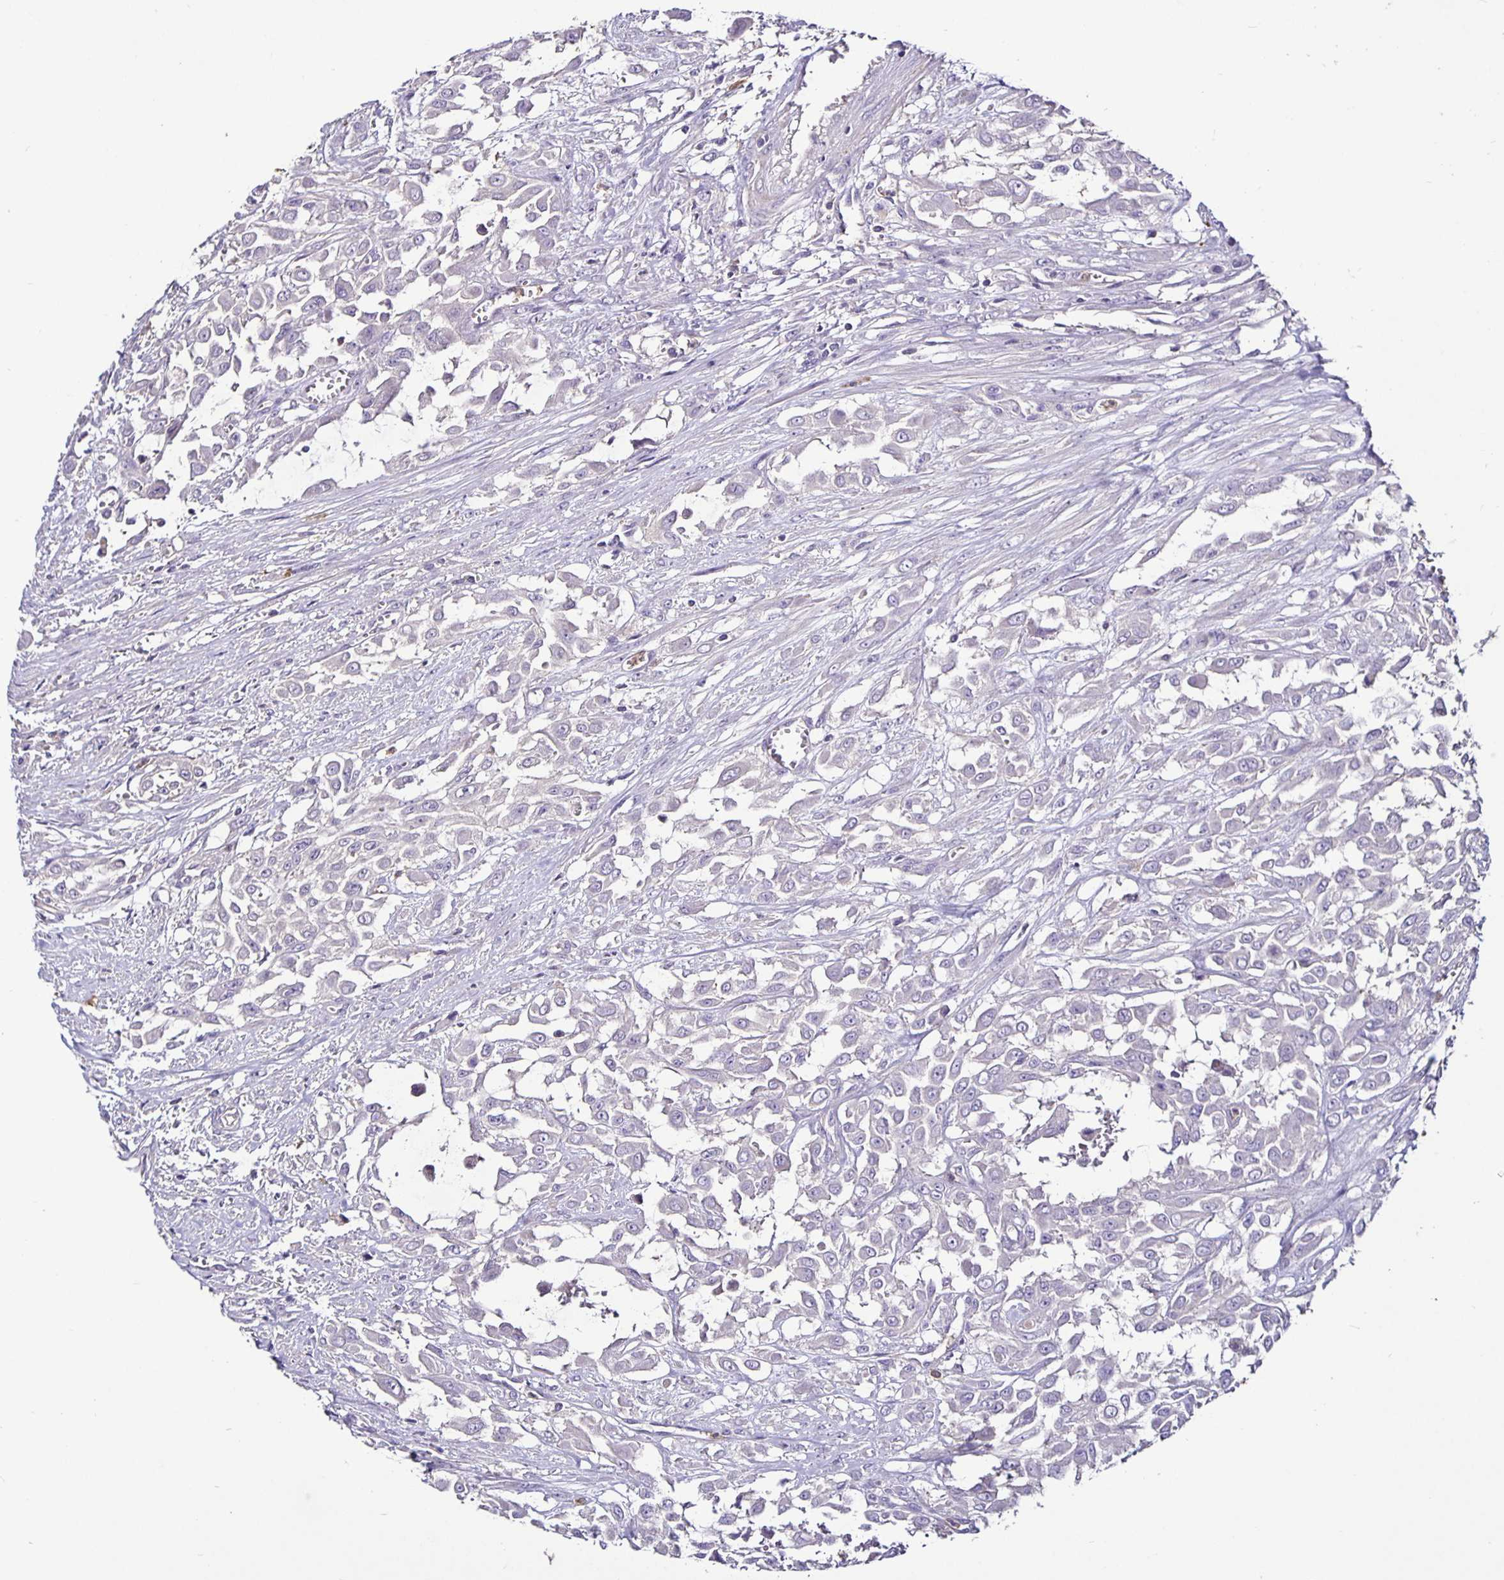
{"staining": {"intensity": "negative", "quantity": "none", "location": "none"}, "tissue": "urothelial cancer", "cell_type": "Tumor cells", "image_type": "cancer", "snomed": [{"axis": "morphology", "description": "Urothelial carcinoma, High grade"}, {"axis": "topography", "description": "Urinary bladder"}], "caption": "This image is of urothelial cancer stained with IHC to label a protein in brown with the nuclei are counter-stained blue. There is no positivity in tumor cells. Nuclei are stained in blue.", "gene": "FCER1A", "patient": {"sex": "male", "age": 57}}